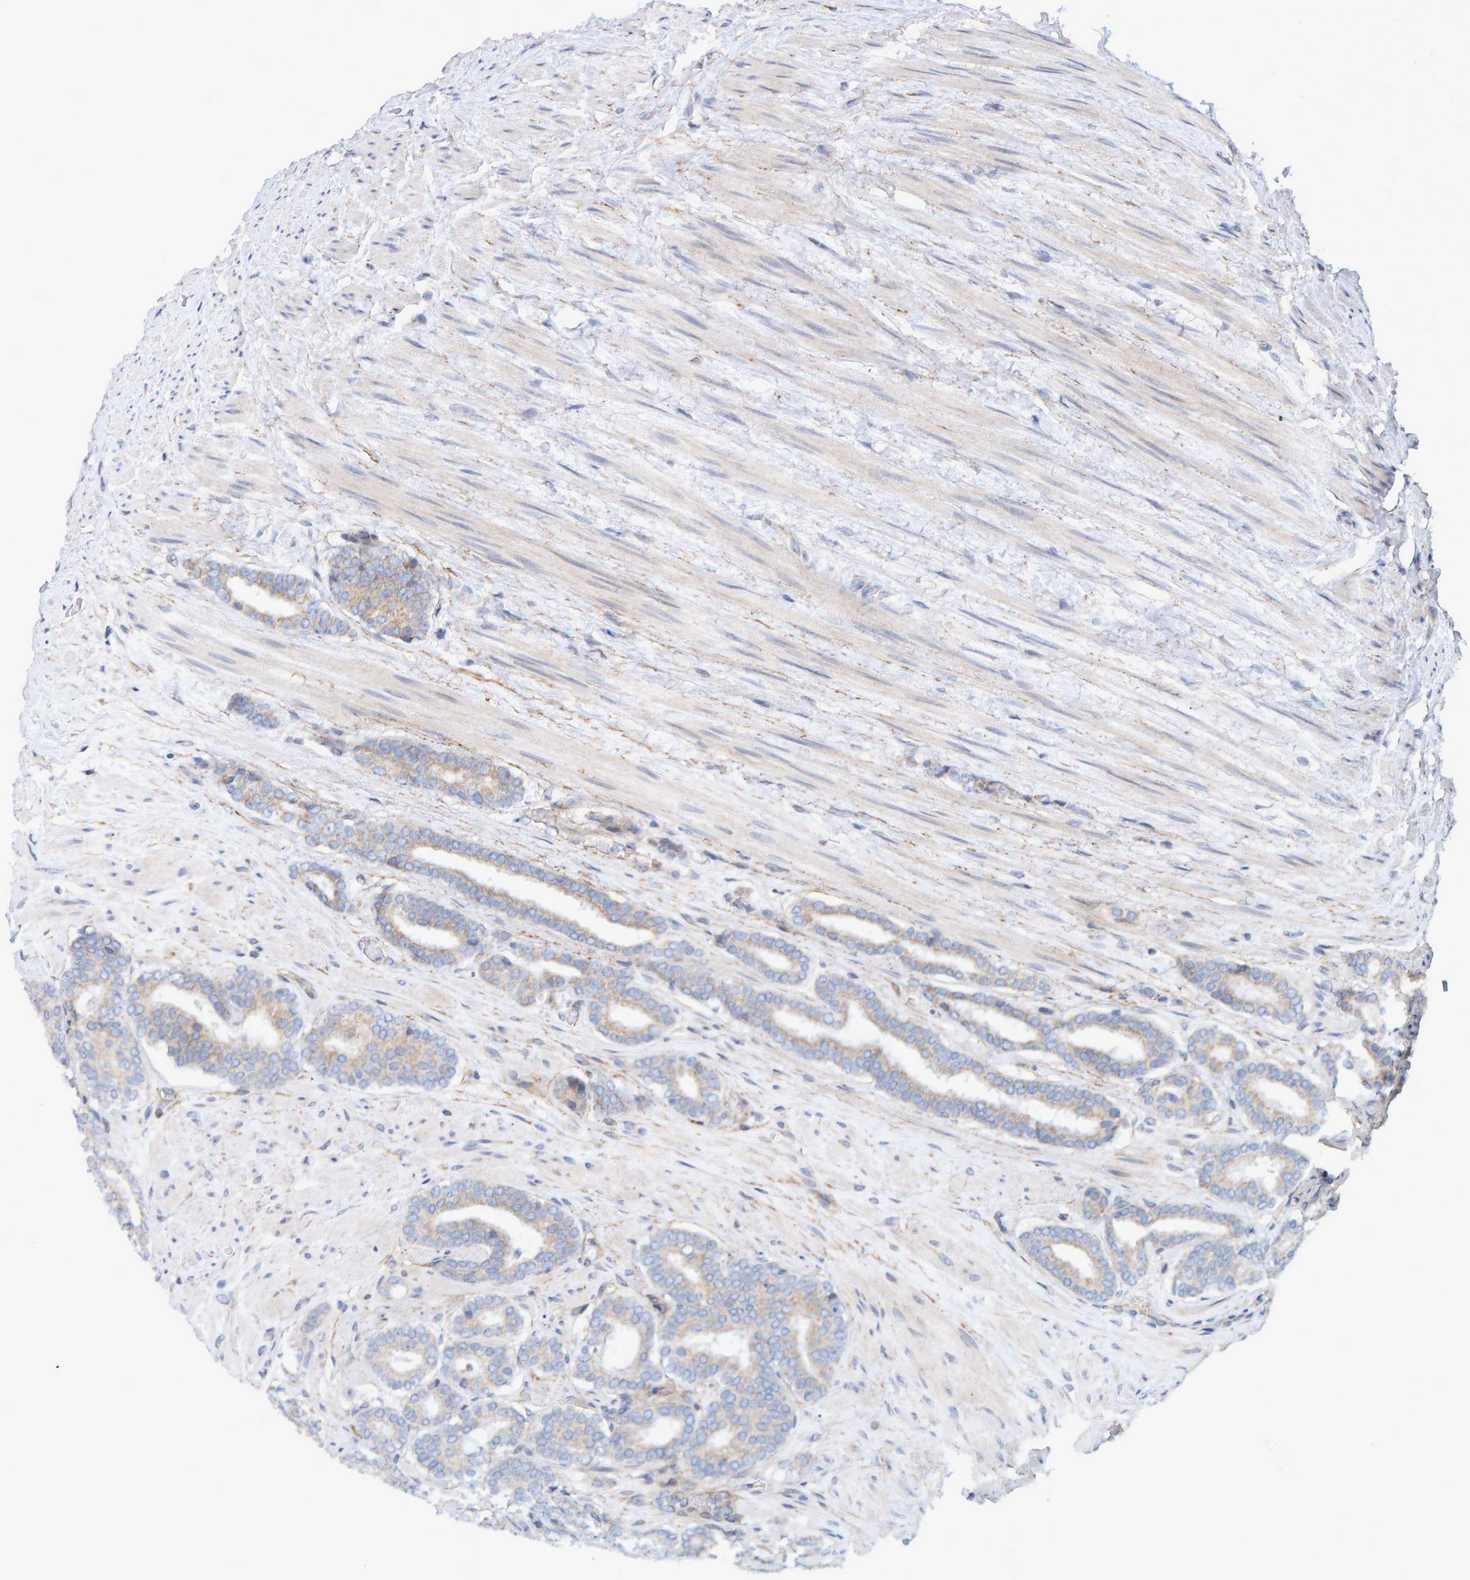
{"staining": {"intensity": "weak", "quantity": "25%-75%", "location": "cytoplasmic/membranous"}, "tissue": "prostate cancer", "cell_type": "Tumor cells", "image_type": "cancer", "snomed": [{"axis": "morphology", "description": "Adenocarcinoma, Low grade"}, {"axis": "topography", "description": "Prostate"}], "caption": "Protein positivity by IHC demonstrates weak cytoplasmic/membranous staining in approximately 25%-75% of tumor cells in prostate cancer (low-grade adenocarcinoma). The protein is shown in brown color, while the nuclei are stained blue.", "gene": "RGP1", "patient": {"sex": "male", "age": 69}}